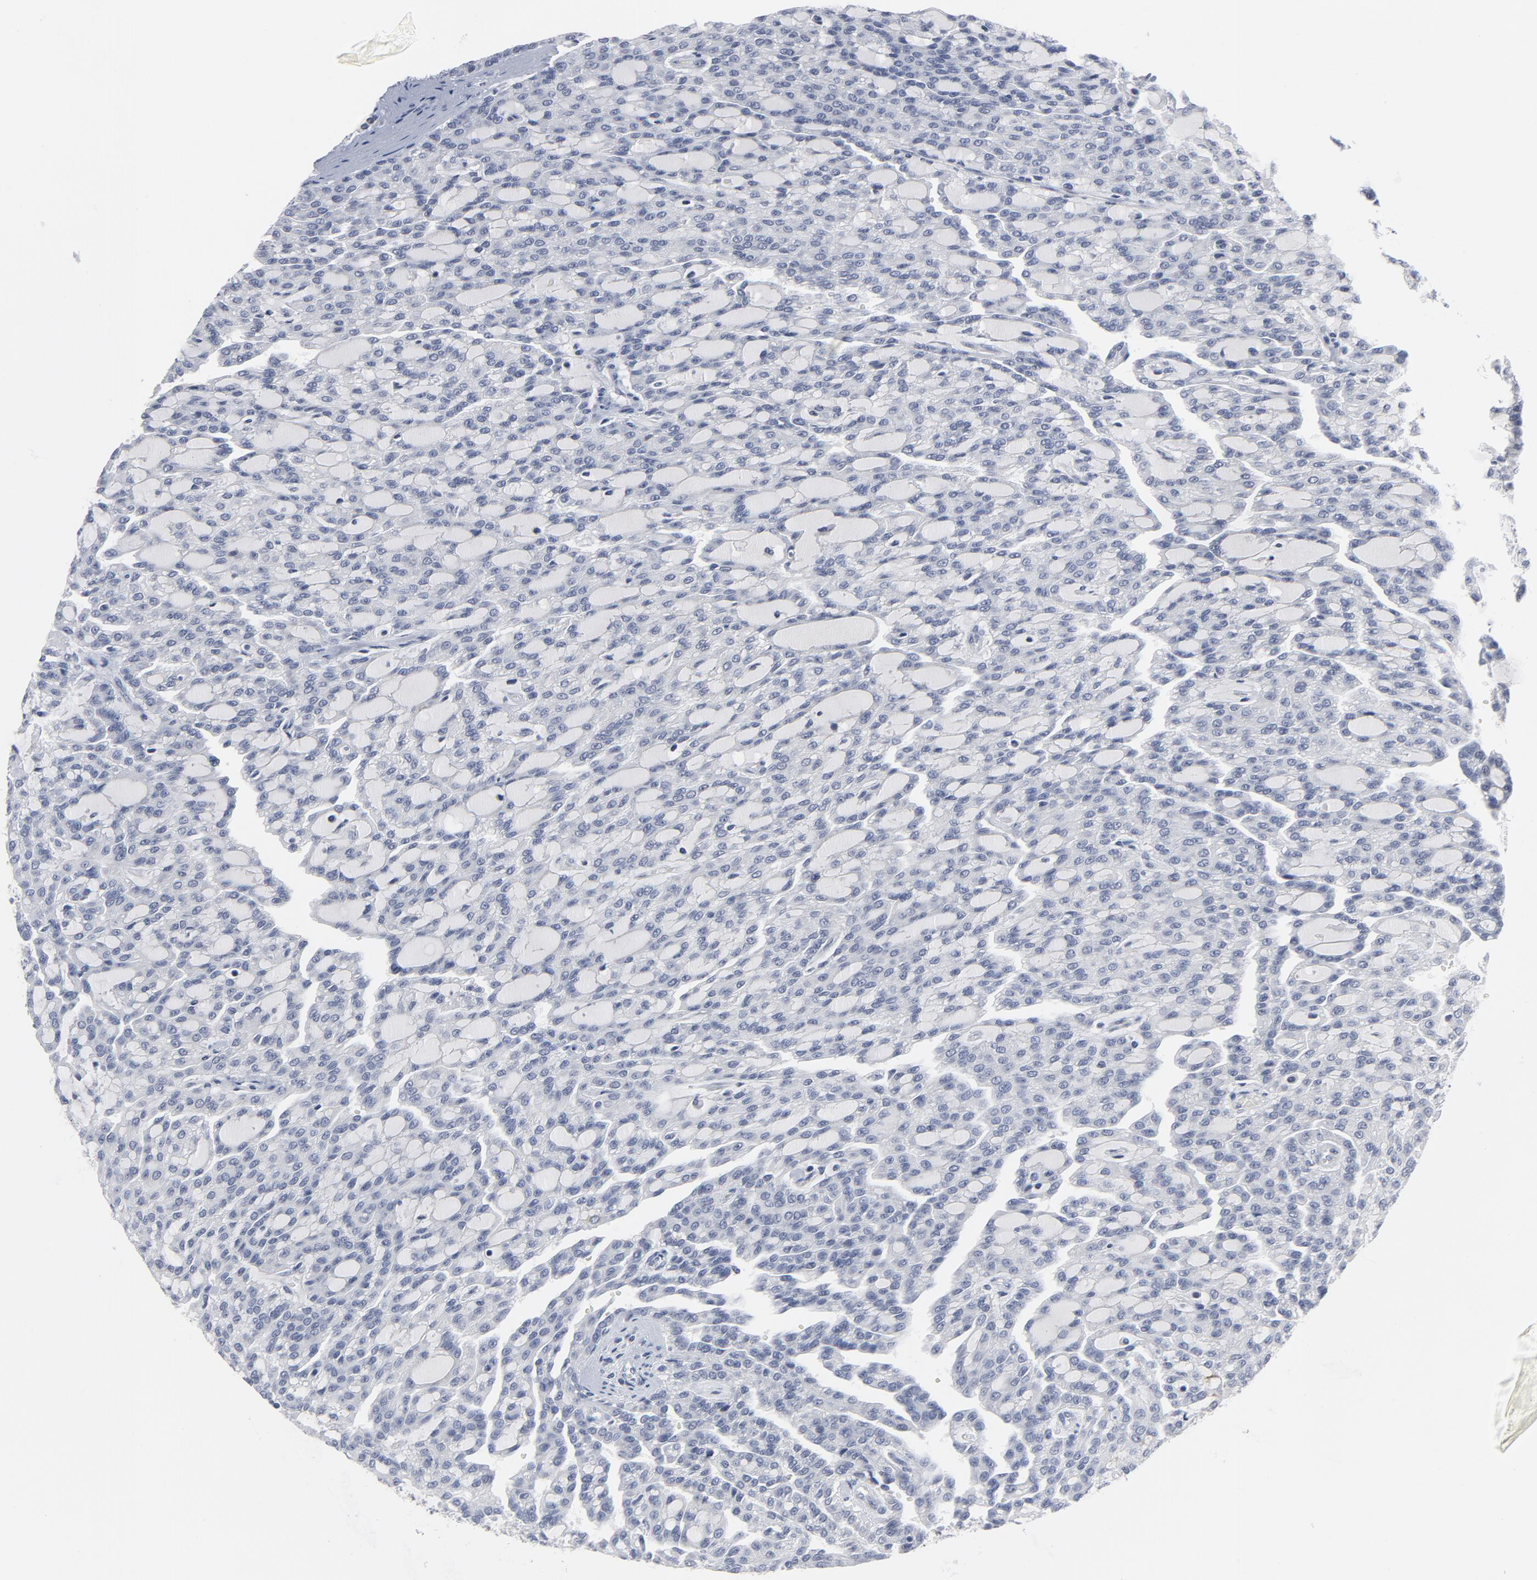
{"staining": {"intensity": "negative", "quantity": "none", "location": "none"}, "tissue": "renal cancer", "cell_type": "Tumor cells", "image_type": "cancer", "snomed": [{"axis": "morphology", "description": "Adenocarcinoma, NOS"}, {"axis": "topography", "description": "Kidney"}], "caption": "Immunohistochemical staining of human adenocarcinoma (renal) shows no significant expression in tumor cells.", "gene": "GABPA", "patient": {"sex": "male", "age": 63}}